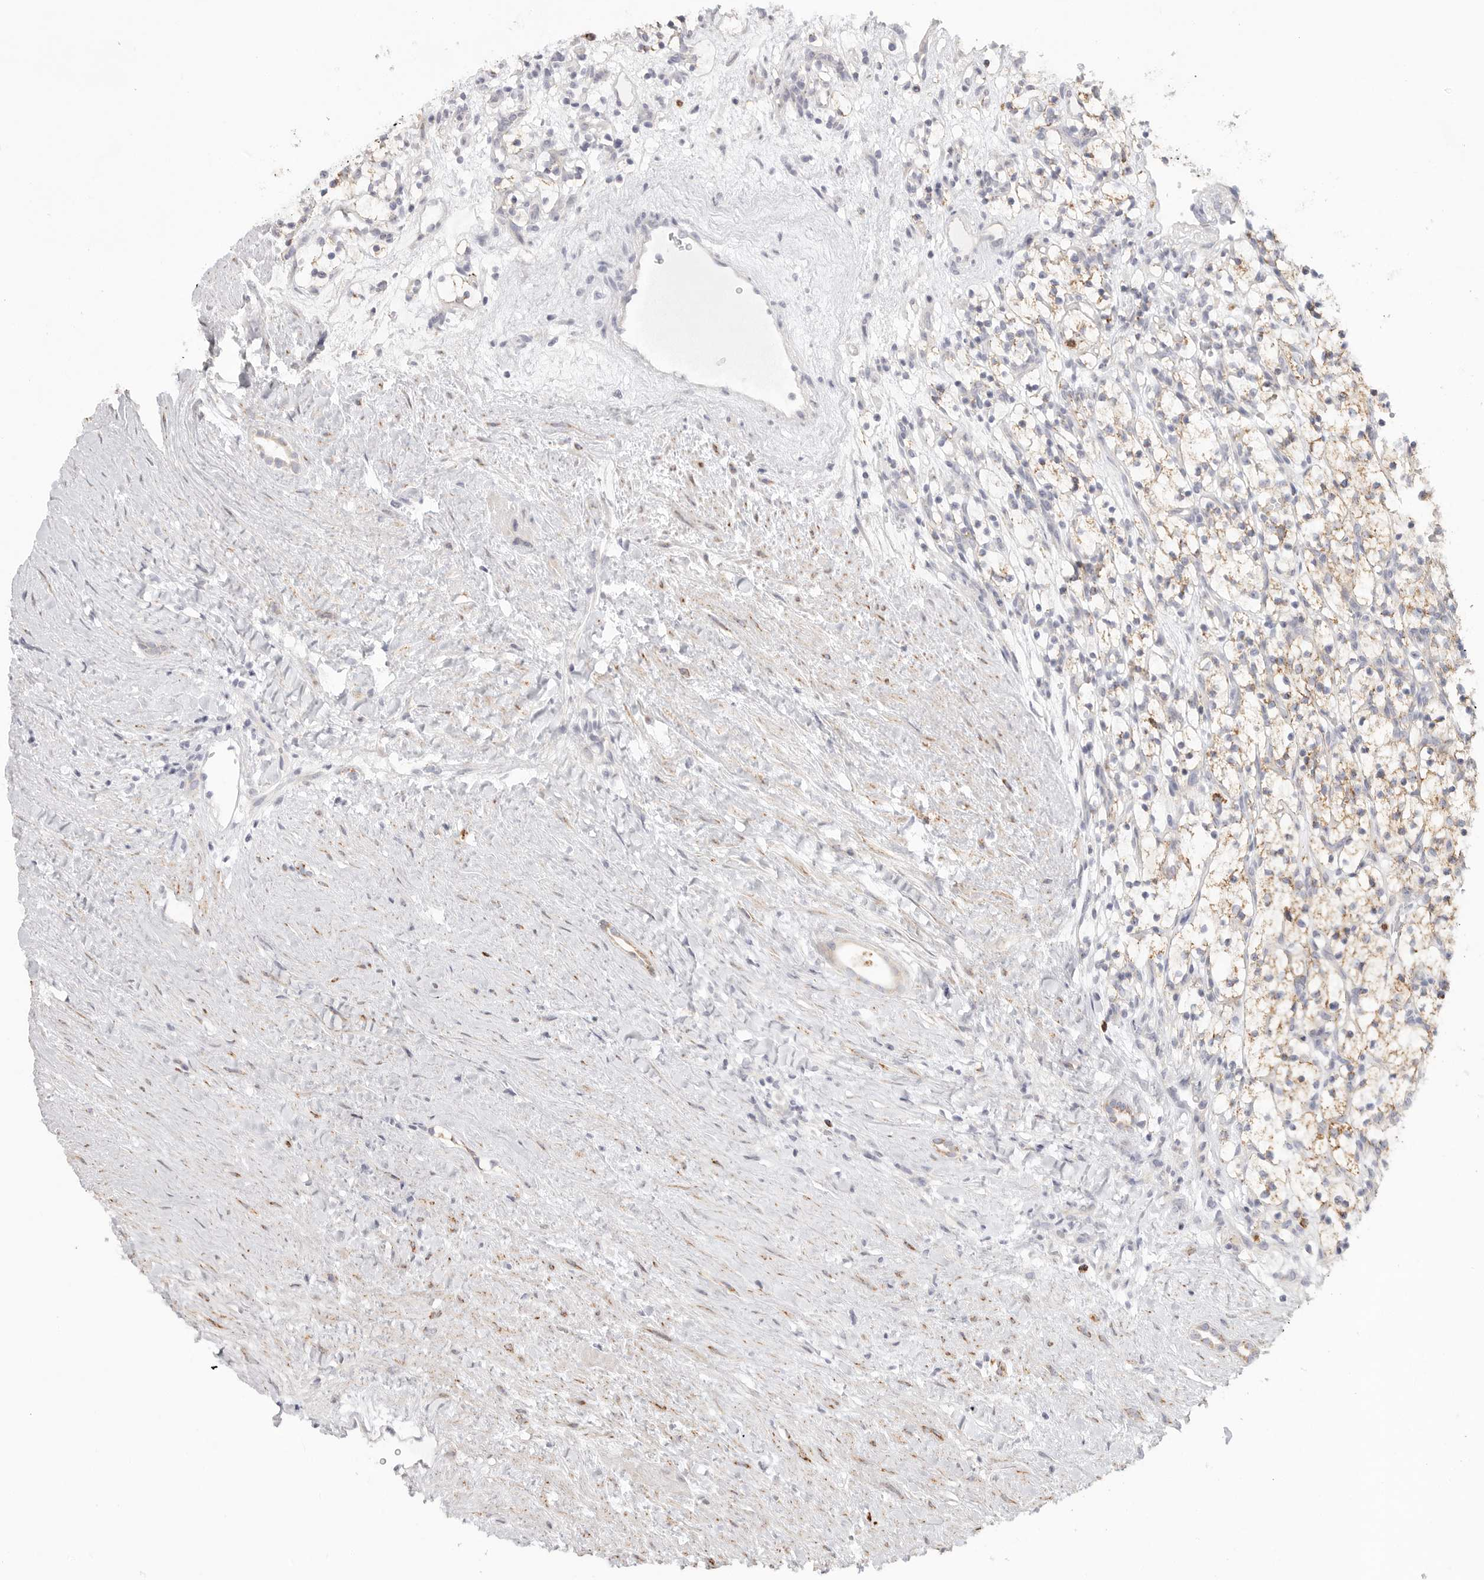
{"staining": {"intensity": "weak", "quantity": ">75%", "location": "cytoplasmic/membranous"}, "tissue": "renal cancer", "cell_type": "Tumor cells", "image_type": "cancer", "snomed": [{"axis": "morphology", "description": "Adenocarcinoma, NOS"}, {"axis": "topography", "description": "Kidney"}], "caption": "Protein expression analysis of human renal adenocarcinoma reveals weak cytoplasmic/membranous staining in approximately >75% of tumor cells.", "gene": "ELP3", "patient": {"sex": "female", "age": 57}}